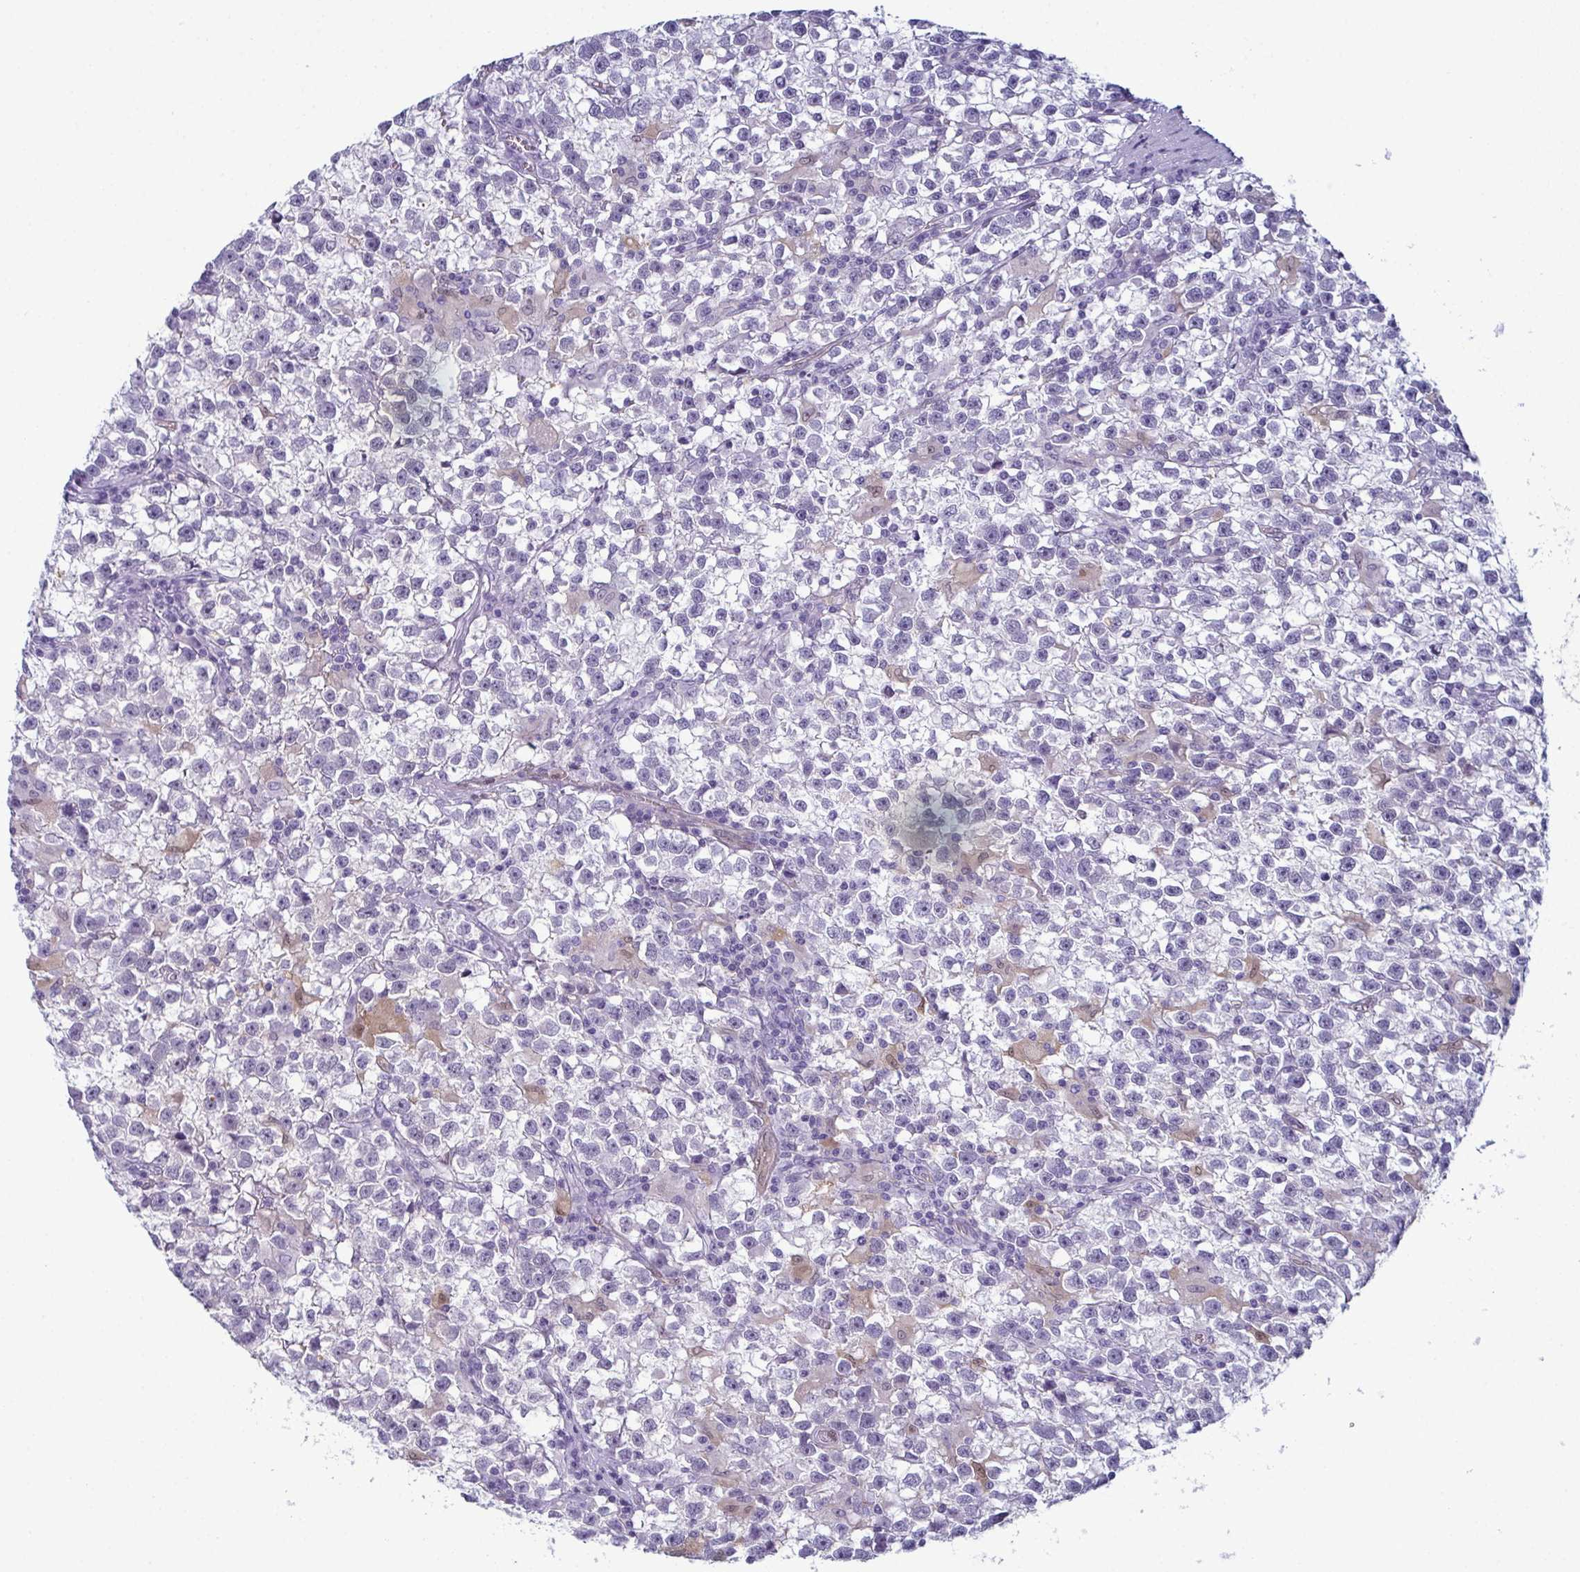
{"staining": {"intensity": "negative", "quantity": "none", "location": "none"}, "tissue": "testis cancer", "cell_type": "Tumor cells", "image_type": "cancer", "snomed": [{"axis": "morphology", "description": "Seminoma, NOS"}, {"axis": "topography", "description": "Testis"}], "caption": "Tumor cells show no significant expression in testis cancer.", "gene": "CDA", "patient": {"sex": "male", "age": 31}}